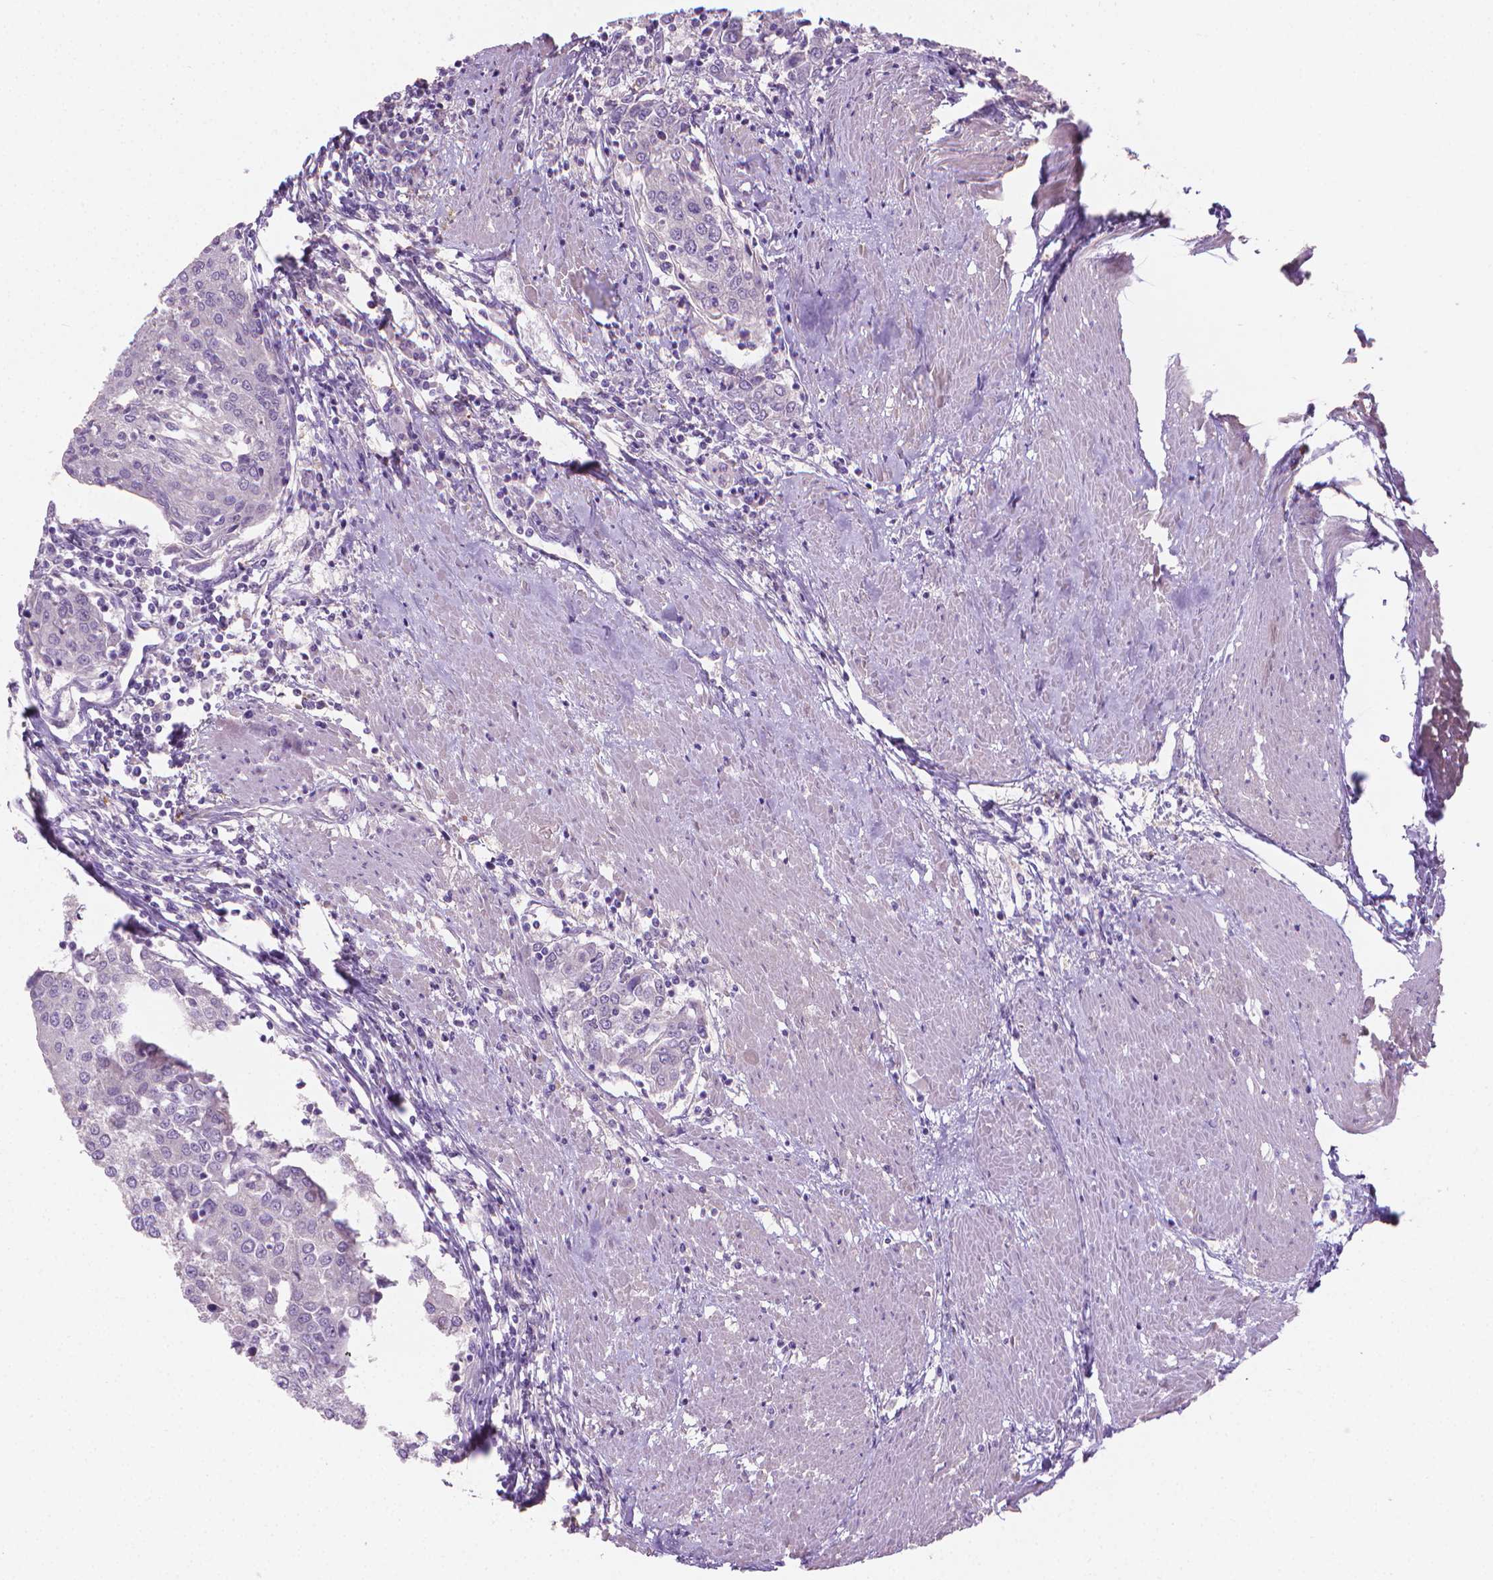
{"staining": {"intensity": "negative", "quantity": "none", "location": "none"}, "tissue": "urothelial cancer", "cell_type": "Tumor cells", "image_type": "cancer", "snomed": [{"axis": "morphology", "description": "Urothelial carcinoma, High grade"}, {"axis": "topography", "description": "Urinary bladder"}], "caption": "A high-resolution photomicrograph shows immunohistochemistry staining of urothelial cancer, which shows no significant staining in tumor cells. Brightfield microscopy of immunohistochemistry (IHC) stained with DAB (brown) and hematoxylin (blue), captured at high magnification.", "gene": "GSDMA", "patient": {"sex": "female", "age": 85}}